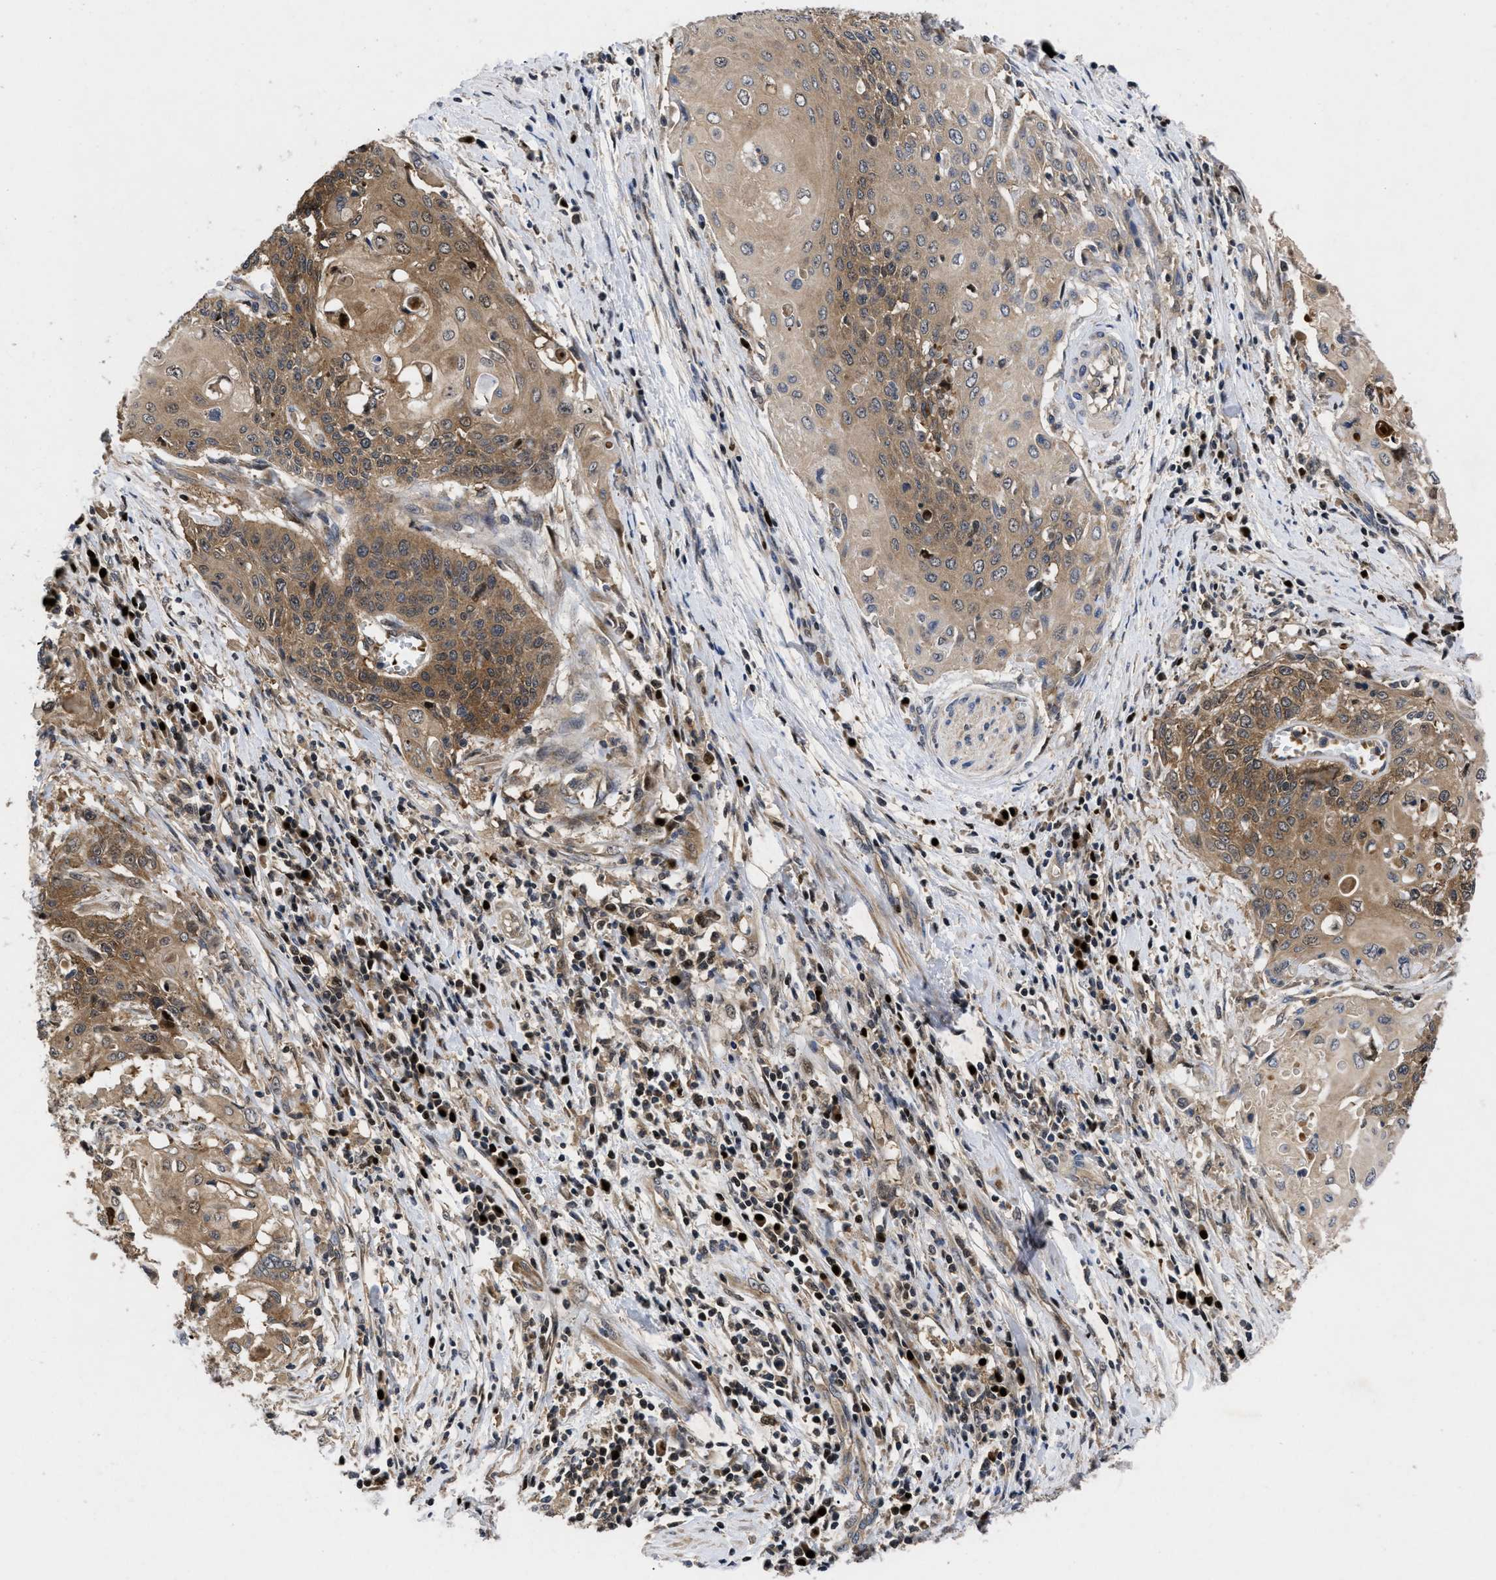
{"staining": {"intensity": "moderate", "quantity": ">75%", "location": "cytoplasmic/membranous"}, "tissue": "cervical cancer", "cell_type": "Tumor cells", "image_type": "cancer", "snomed": [{"axis": "morphology", "description": "Squamous cell carcinoma, NOS"}, {"axis": "topography", "description": "Cervix"}], "caption": "Protein staining displays moderate cytoplasmic/membranous staining in about >75% of tumor cells in cervical cancer.", "gene": "FAM200A", "patient": {"sex": "female", "age": 39}}